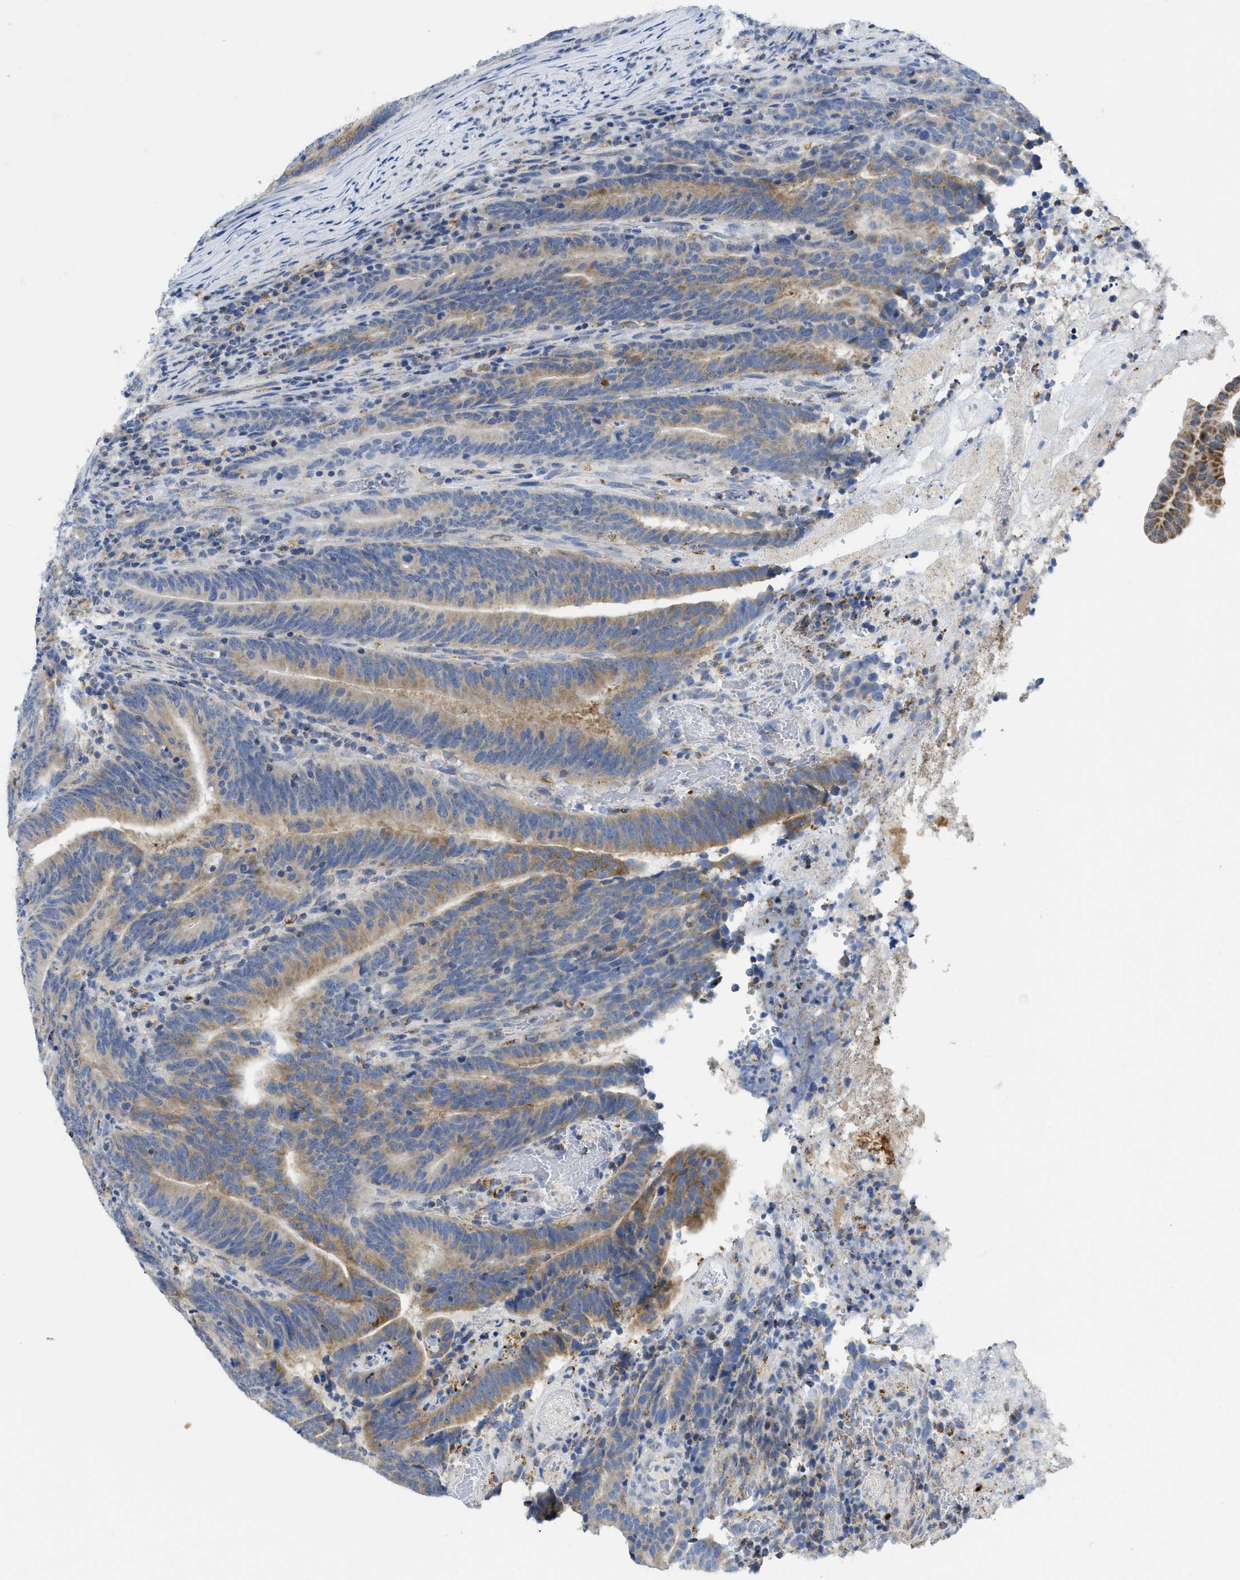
{"staining": {"intensity": "moderate", "quantity": "25%-75%", "location": "cytoplasmic/membranous"}, "tissue": "colorectal cancer", "cell_type": "Tumor cells", "image_type": "cancer", "snomed": [{"axis": "morphology", "description": "Adenocarcinoma, NOS"}, {"axis": "topography", "description": "Colon"}], "caption": "A medium amount of moderate cytoplasmic/membranous expression is identified in approximately 25%-75% of tumor cells in adenocarcinoma (colorectal) tissue. The protein of interest is stained brown, and the nuclei are stained in blue (DAB (3,3'-diaminobenzidine) IHC with brightfield microscopy, high magnification).", "gene": "GATD3", "patient": {"sex": "female", "age": 66}}